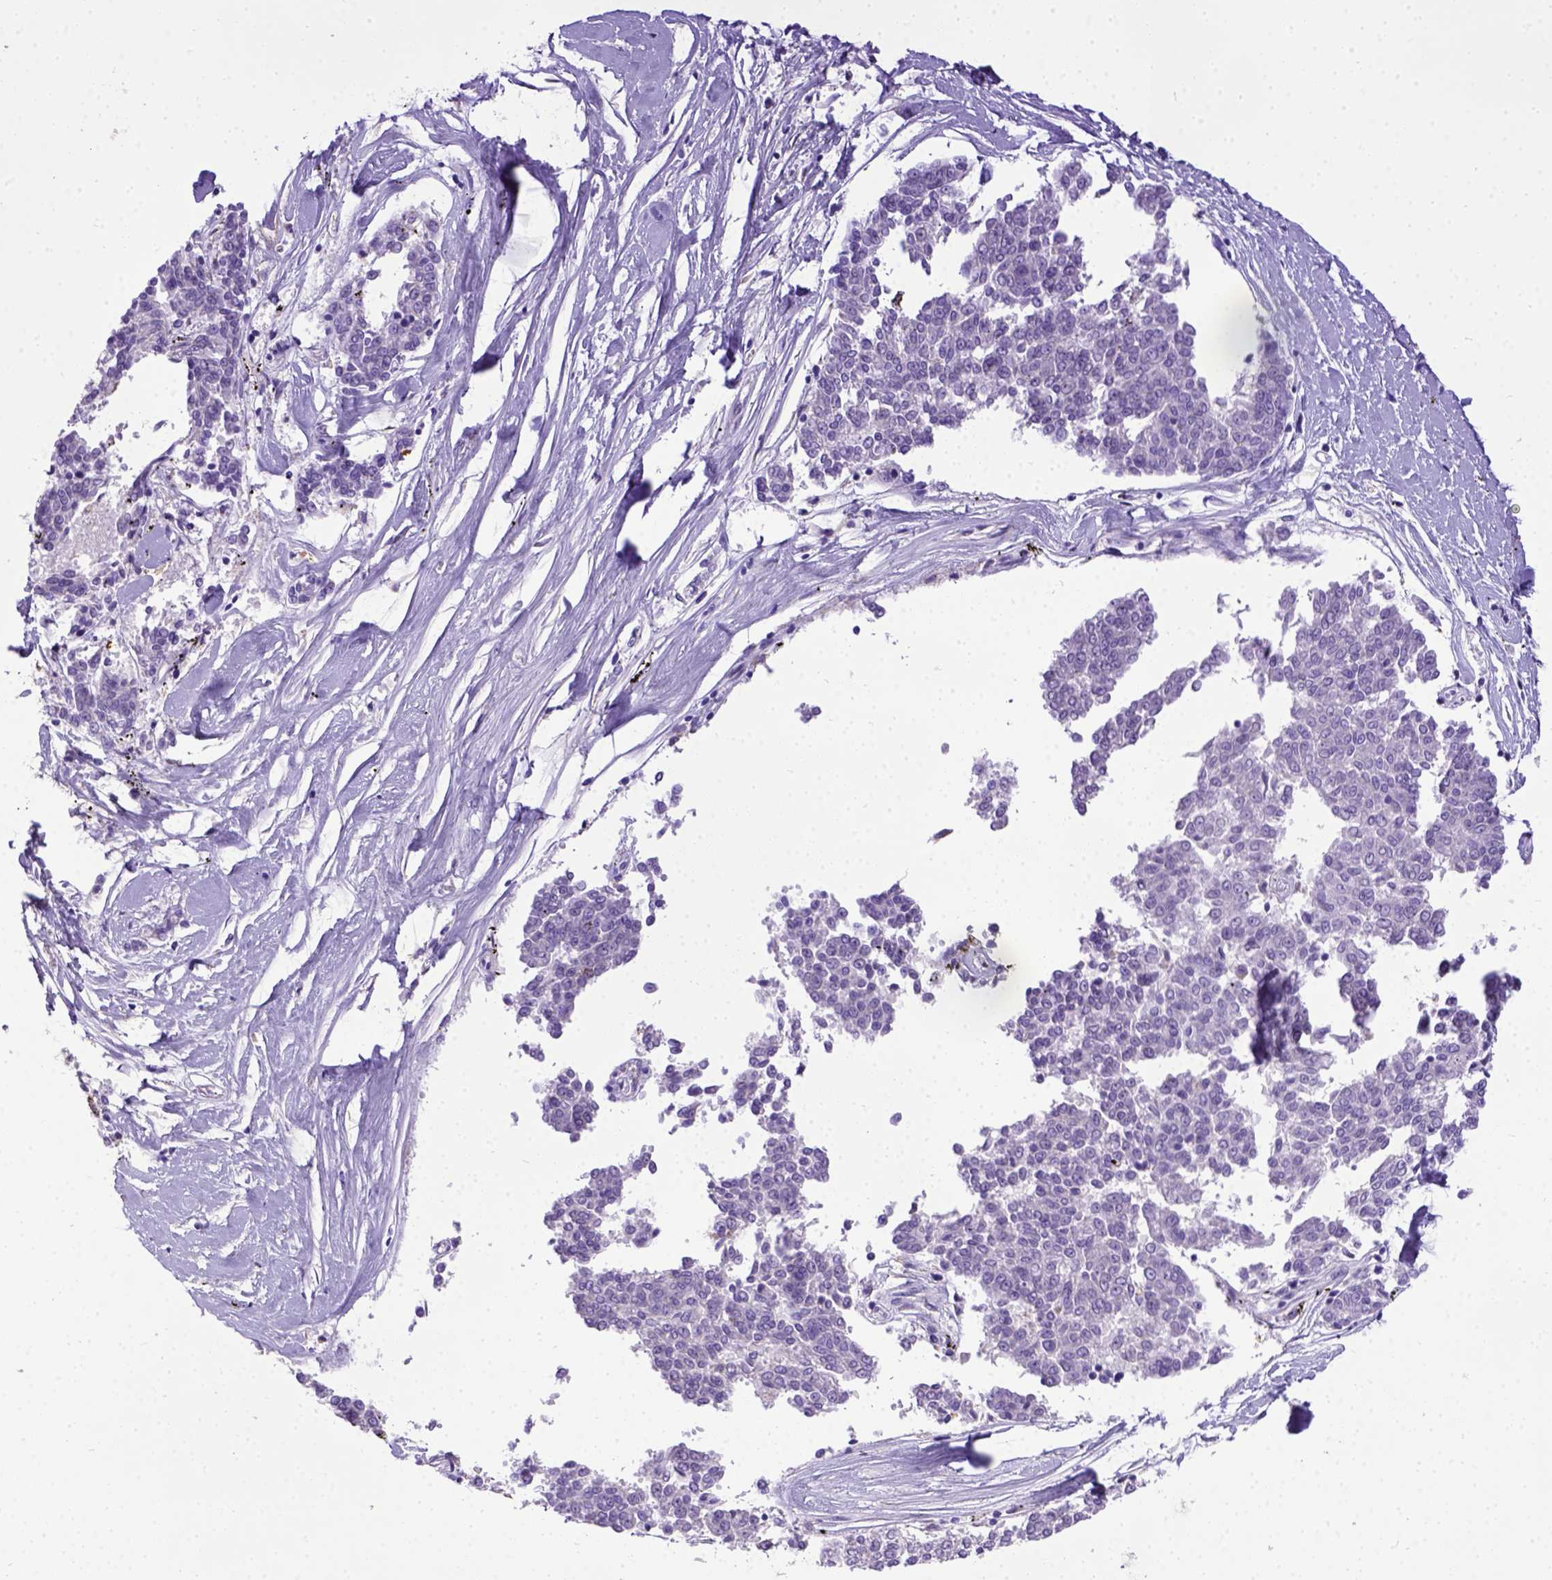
{"staining": {"intensity": "negative", "quantity": "none", "location": "none"}, "tissue": "melanoma", "cell_type": "Tumor cells", "image_type": "cancer", "snomed": [{"axis": "morphology", "description": "Malignant melanoma, NOS"}, {"axis": "topography", "description": "Skin"}], "caption": "Tumor cells are negative for protein expression in human melanoma.", "gene": "SPEF1", "patient": {"sex": "female", "age": 72}}